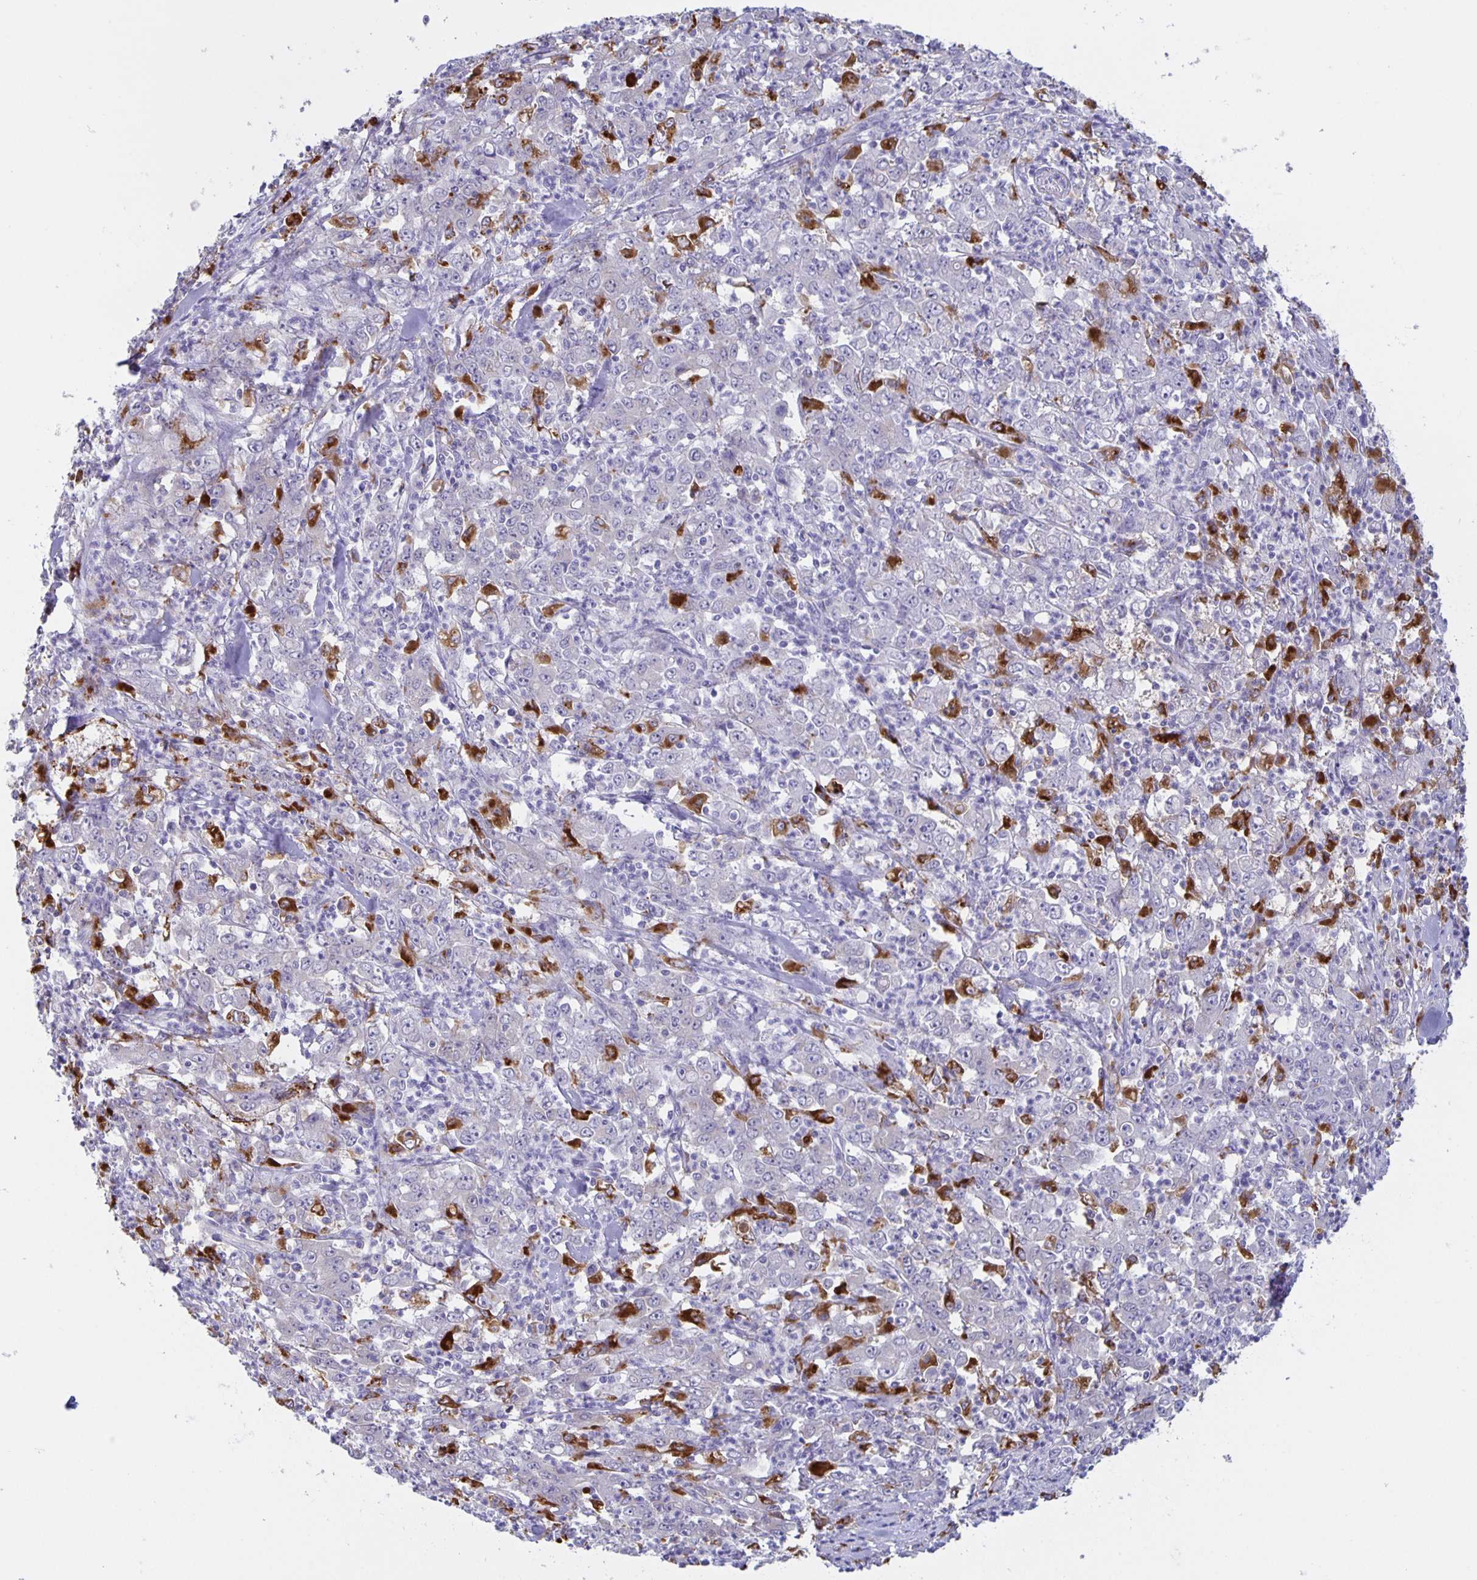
{"staining": {"intensity": "negative", "quantity": "none", "location": "none"}, "tissue": "stomach cancer", "cell_type": "Tumor cells", "image_type": "cancer", "snomed": [{"axis": "morphology", "description": "Adenocarcinoma, NOS"}, {"axis": "topography", "description": "Stomach, lower"}], "caption": "Immunohistochemistry of stomach adenocarcinoma shows no expression in tumor cells.", "gene": "LIPA", "patient": {"sex": "female", "age": 71}}